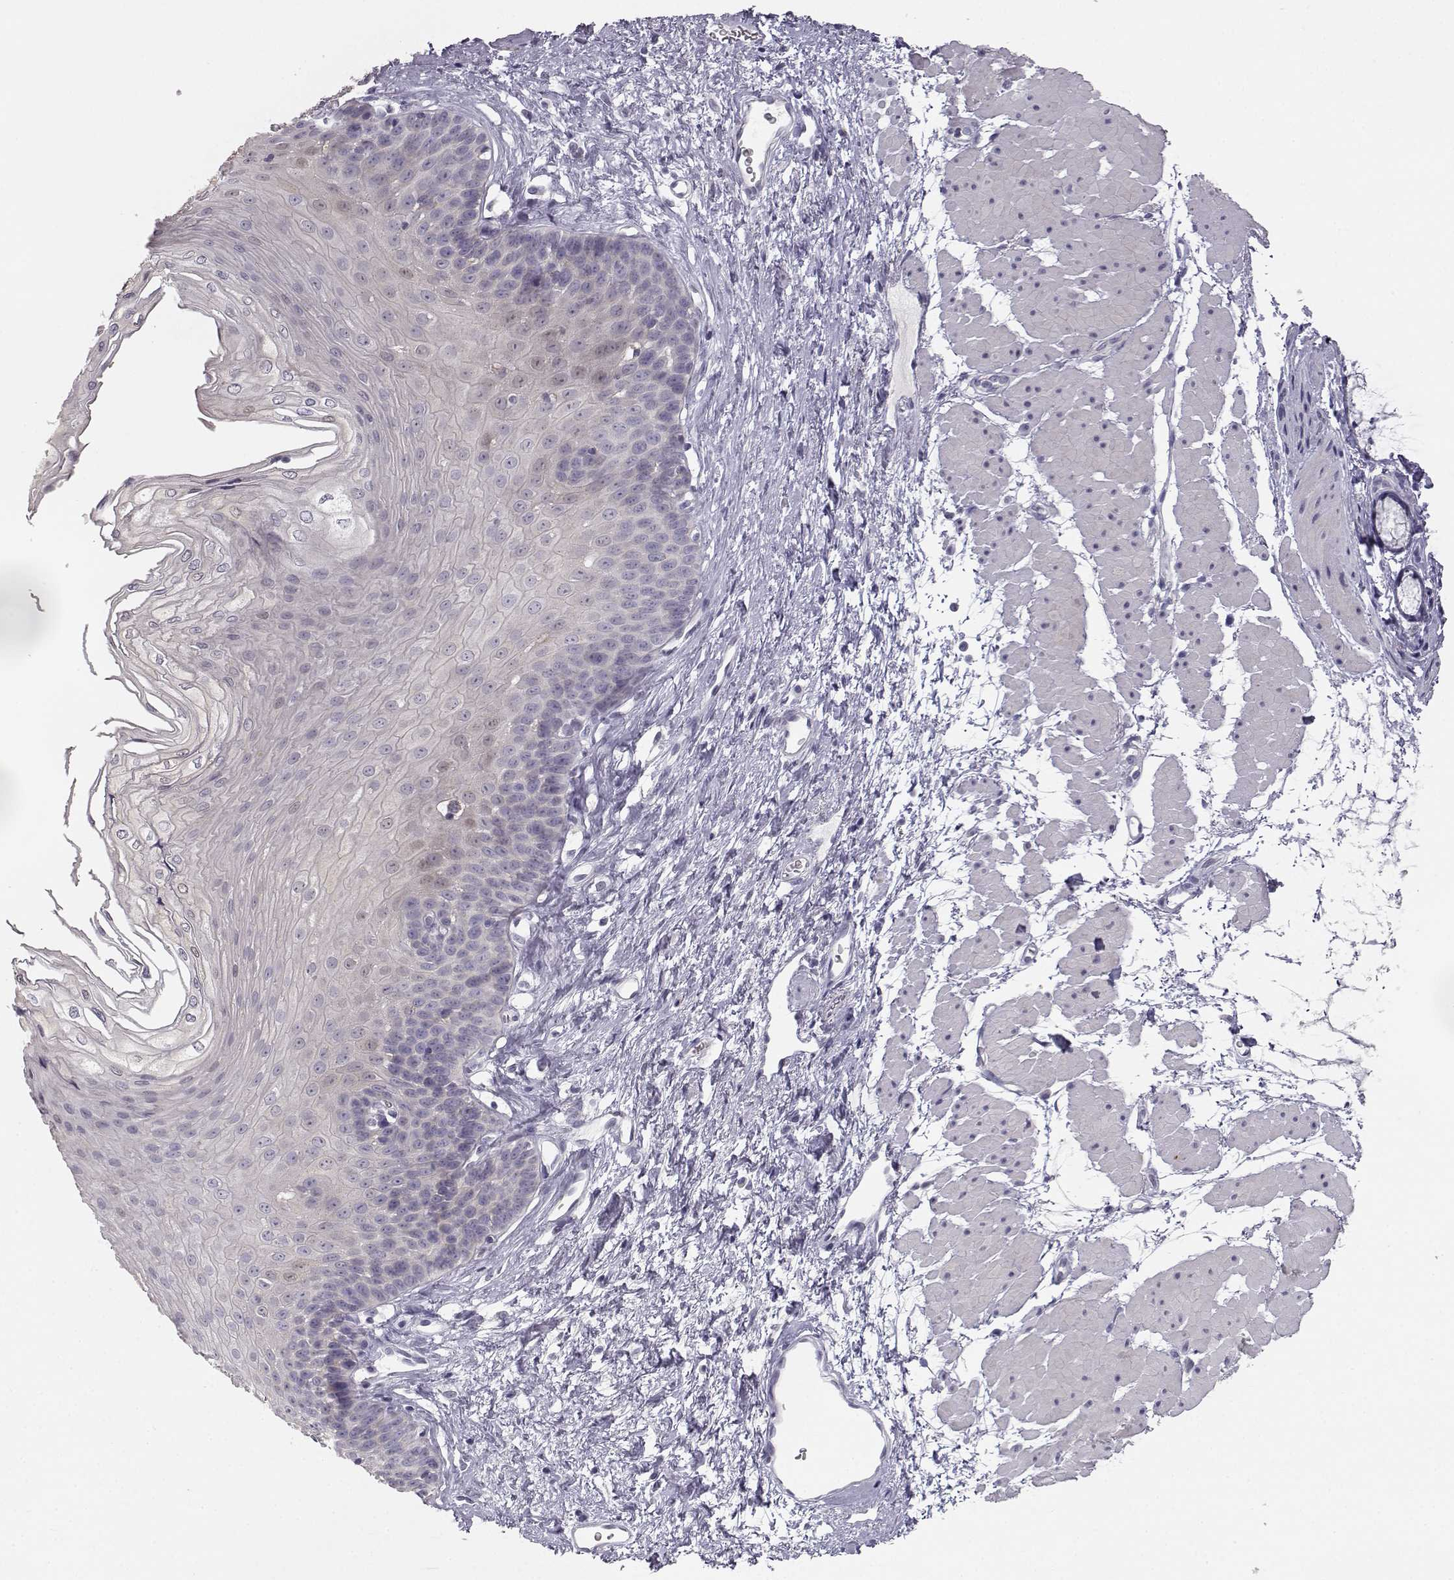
{"staining": {"intensity": "negative", "quantity": "none", "location": "none"}, "tissue": "esophagus", "cell_type": "Squamous epithelial cells", "image_type": "normal", "snomed": [{"axis": "morphology", "description": "Normal tissue, NOS"}, {"axis": "topography", "description": "Esophagus"}], "caption": "Immunohistochemical staining of benign human esophagus demonstrates no significant staining in squamous epithelial cells. (DAB IHC, high magnification).", "gene": "MYCBPAP", "patient": {"sex": "female", "age": 62}}